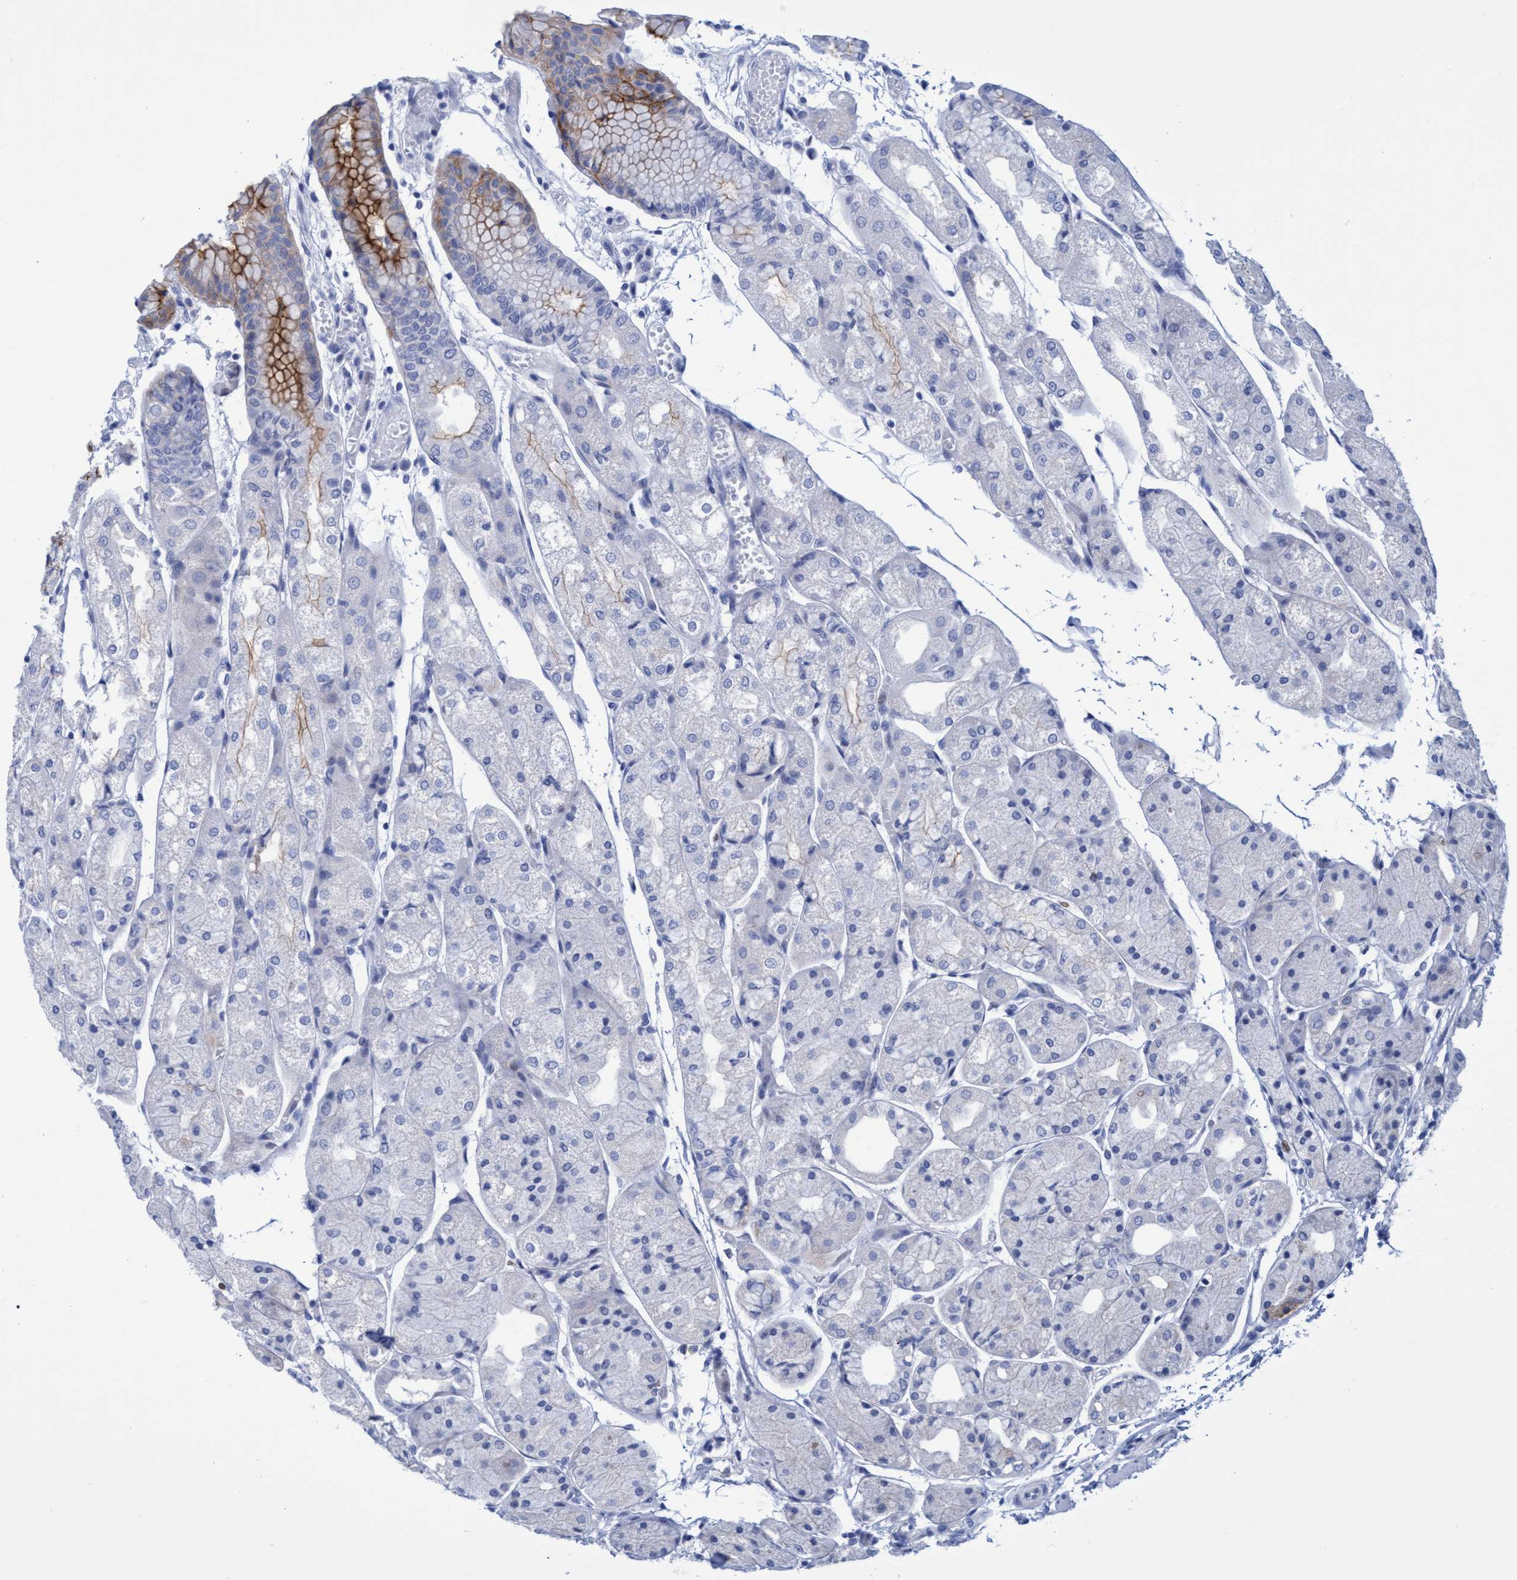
{"staining": {"intensity": "moderate", "quantity": "25%-75%", "location": "cytoplasmic/membranous"}, "tissue": "stomach", "cell_type": "Glandular cells", "image_type": "normal", "snomed": [{"axis": "morphology", "description": "Normal tissue, NOS"}, {"axis": "topography", "description": "Stomach, upper"}], "caption": "The photomicrograph demonstrates immunohistochemical staining of benign stomach. There is moderate cytoplasmic/membranous staining is identified in approximately 25%-75% of glandular cells. (brown staining indicates protein expression, while blue staining denotes nuclei).", "gene": "R3HCC1", "patient": {"sex": "male", "age": 72}}